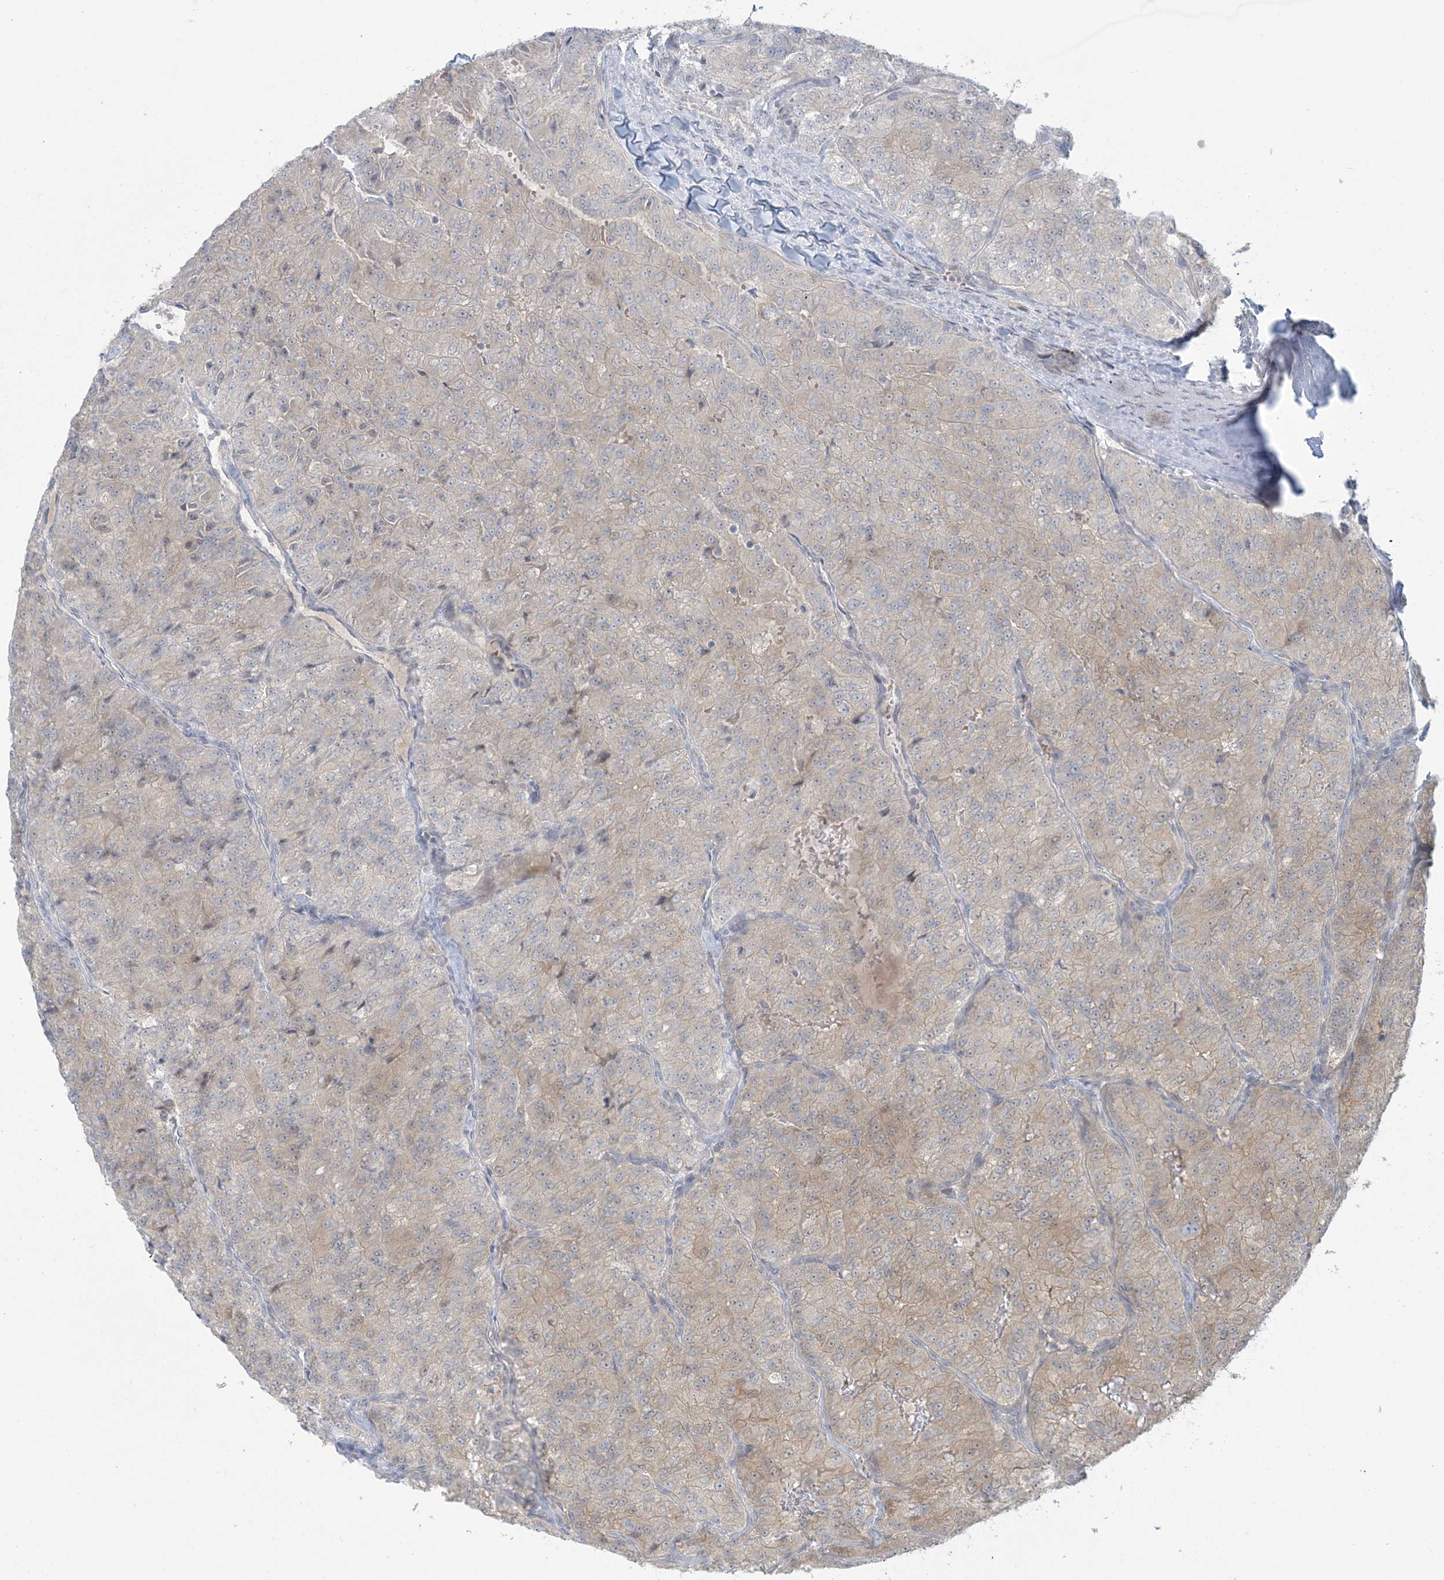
{"staining": {"intensity": "weak", "quantity": "<25%", "location": "cytoplasmic/membranous"}, "tissue": "renal cancer", "cell_type": "Tumor cells", "image_type": "cancer", "snomed": [{"axis": "morphology", "description": "Adenocarcinoma, NOS"}, {"axis": "topography", "description": "Kidney"}], "caption": "Tumor cells show no significant positivity in renal cancer.", "gene": "NRBP2", "patient": {"sex": "female", "age": 63}}